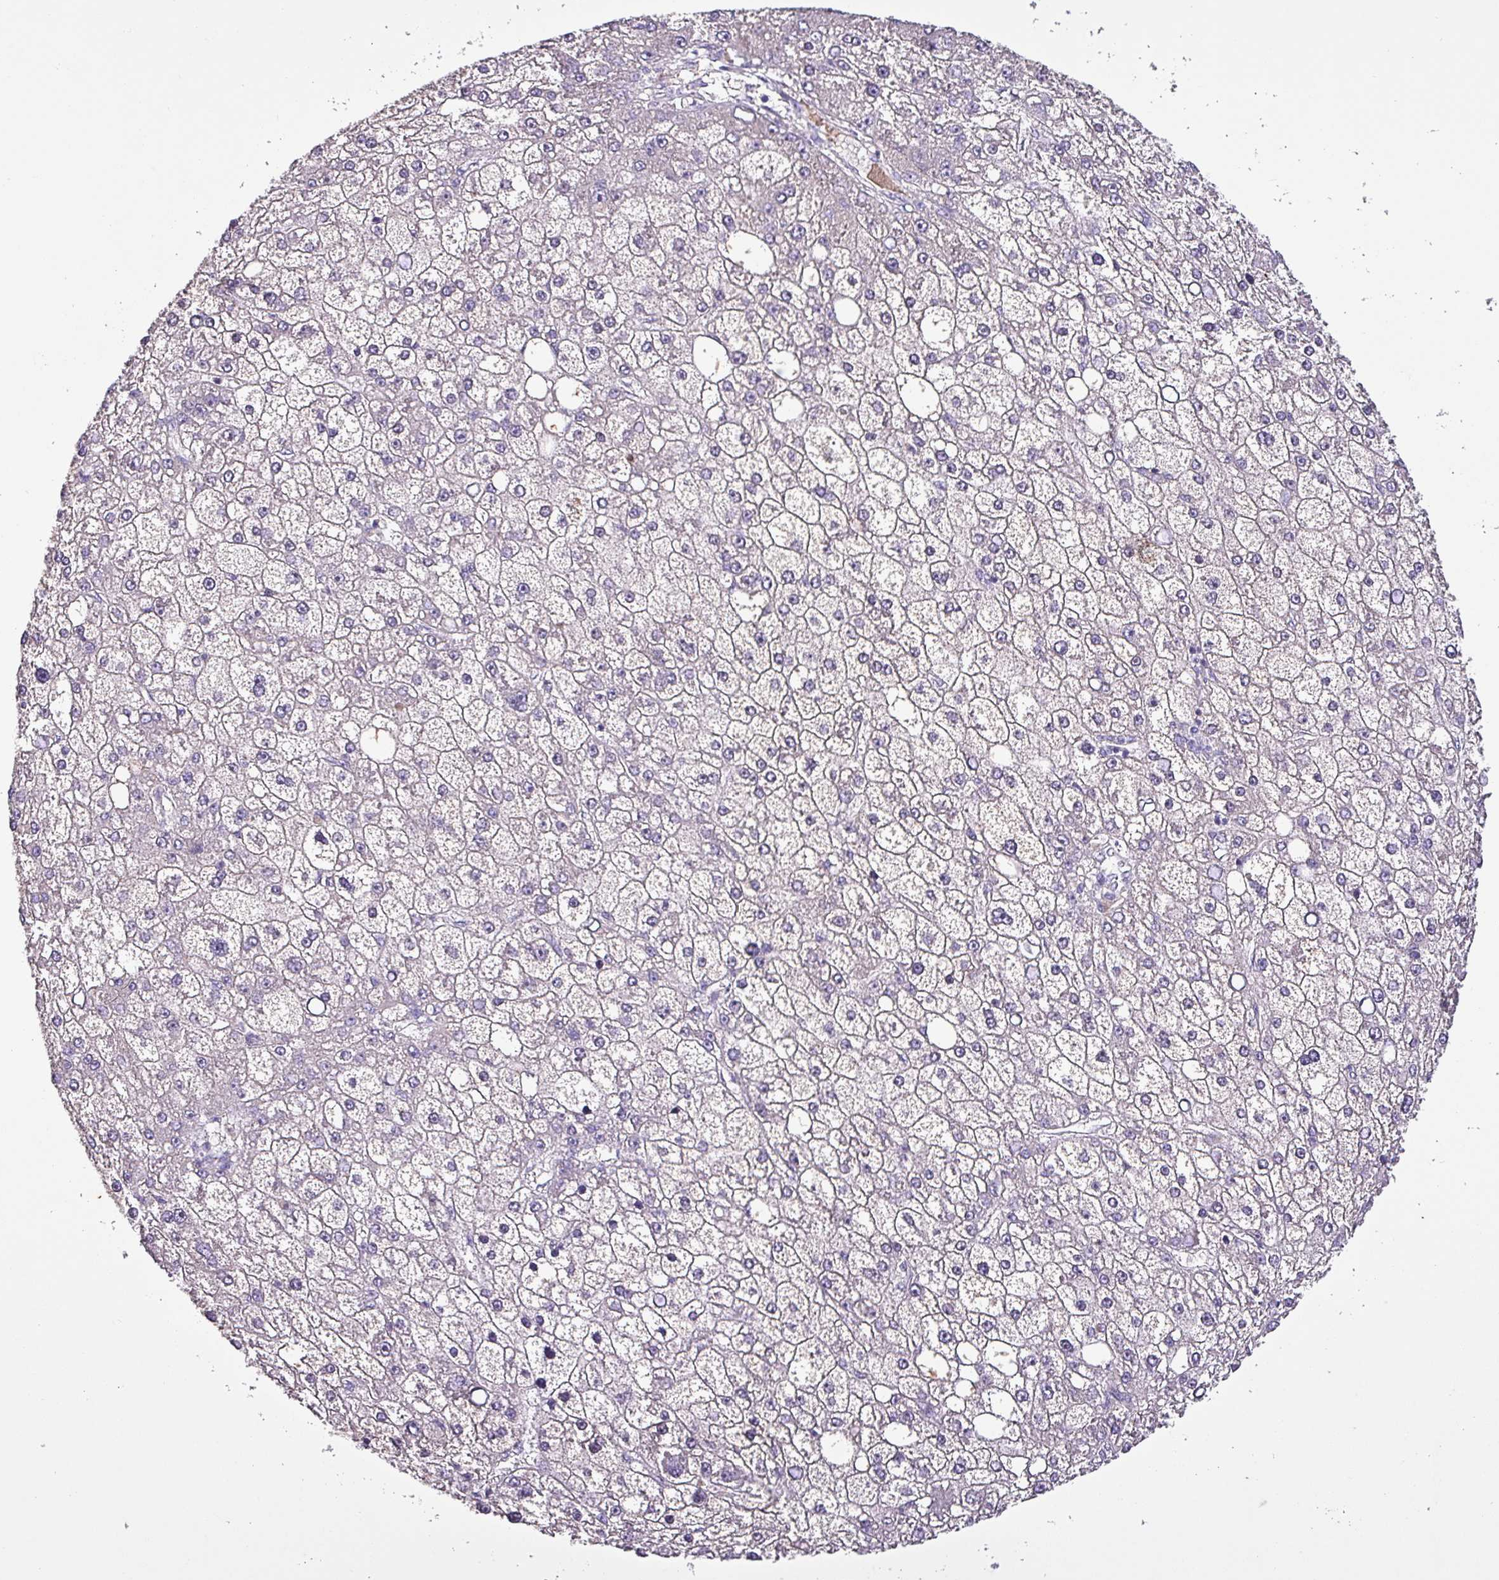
{"staining": {"intensity": "negative", "quantity": "none", "location": "none"}, "tissue": "liver cancer", "cell_type": "Tumor cells", "image_type": "cancer", "snomed": [{"axis": "morphology", "description": "Carcinoma, Hepatocellular, NOS"}, {"axis": "topography", "description": "Liver"}], "caption": "High power microscopy photomicrograph of an immunohistochemistry (IHC) micrograph of liver hepatocellular carcinoma, revealing no significant positivity in tumor cells. (Stains: DAB (3,3'-diaminobenzidine) immunohistochemistry with hematoxylin counter stain, Microscopy: brightfield microscopy at high magnification).", "gene": "HP", "patient": {"sex": "male", "age": 67}}